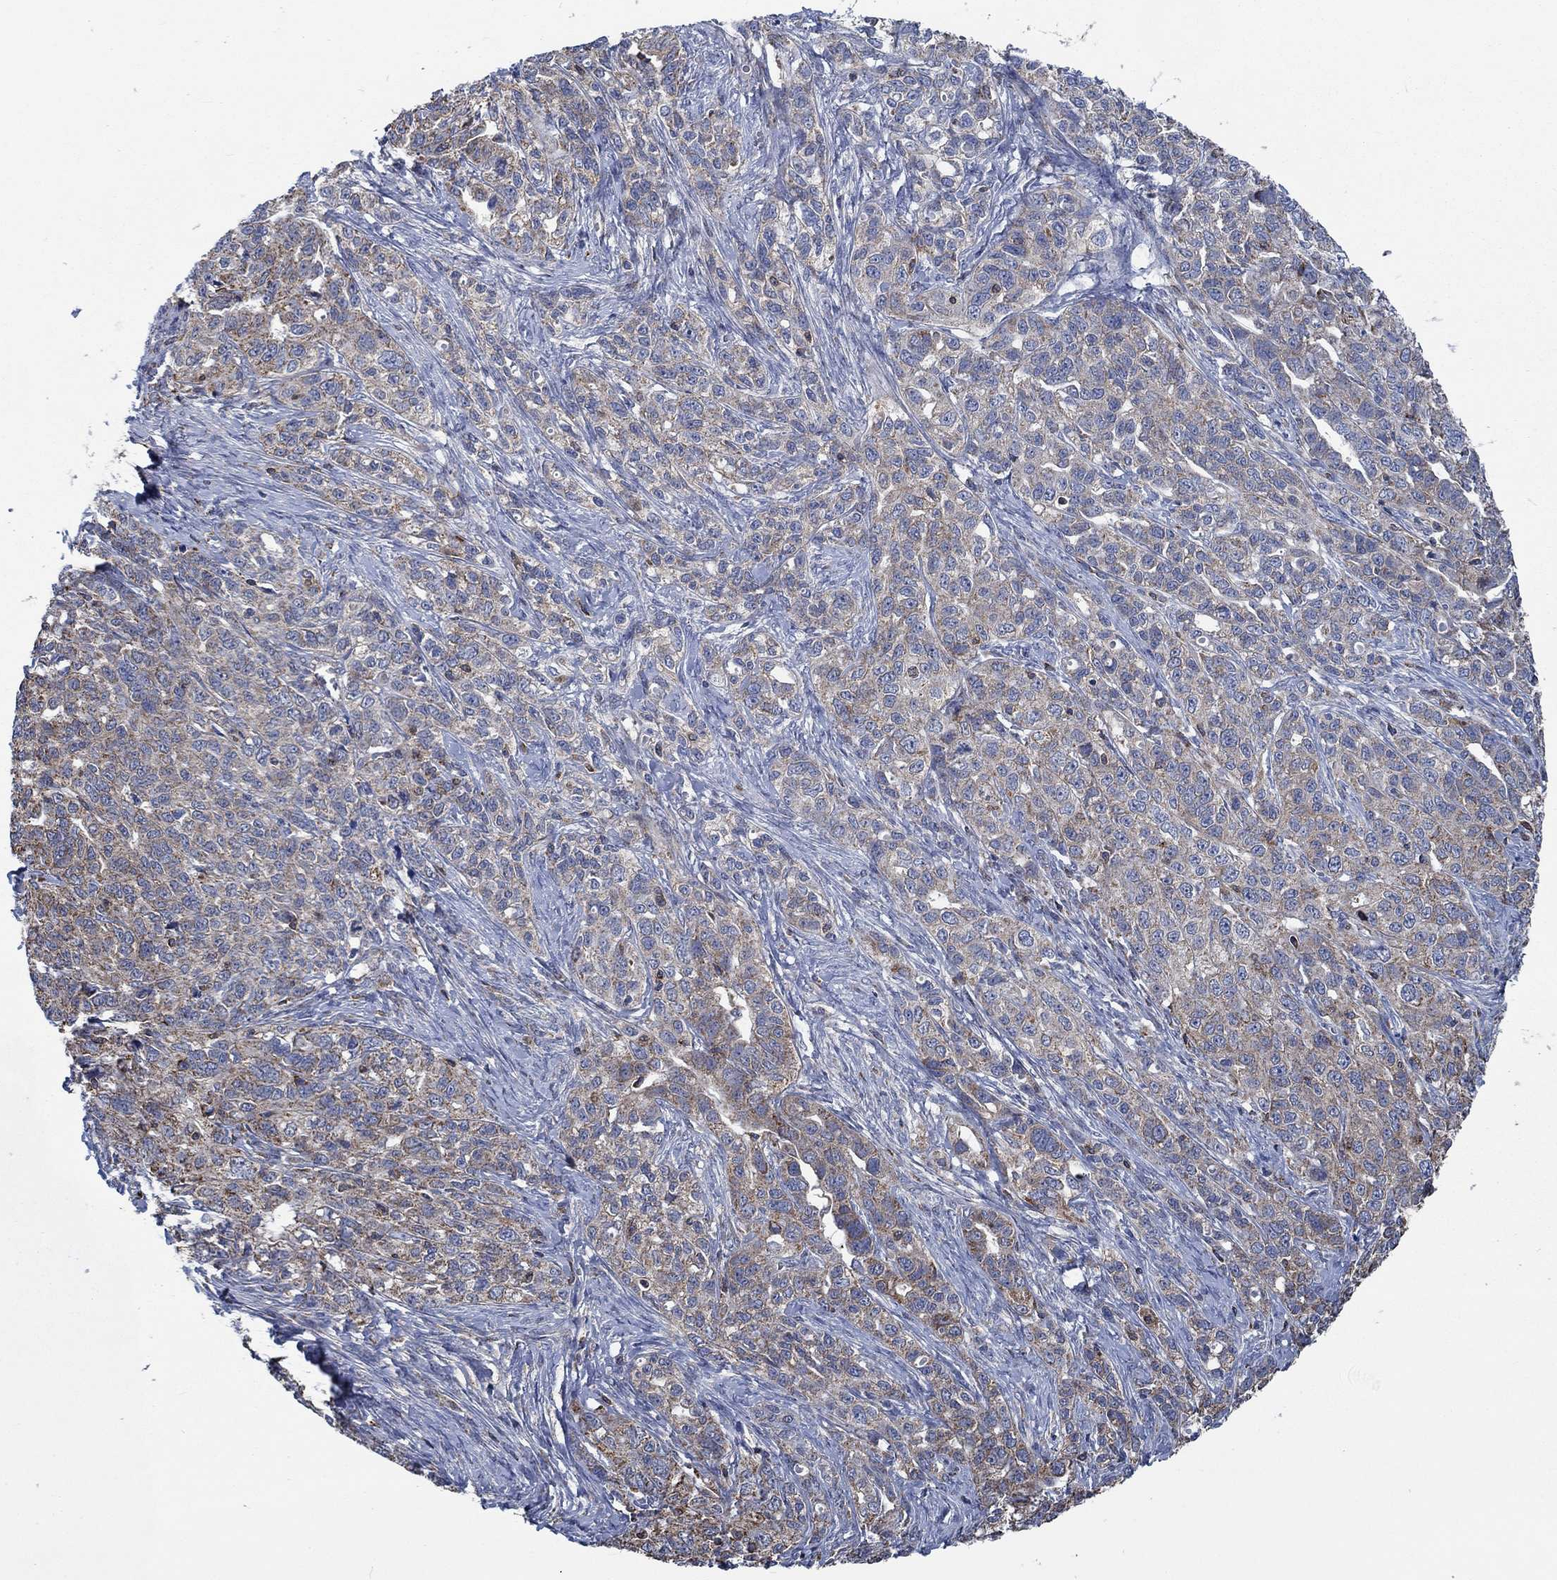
{"staining": {"intensity": "weak", "quantity": "25%-75%", "location": "cytoplasmic/membranous"}, "tissue": "ovarian cancer", "cell_type": "Tumor cells", "image_type": "cancer", "snomed": [{"axis": "morphology", "description": "Cystadenocarcinoma, serous, NOS"}, {"axis": "topography", "description": "Ovary"}], "caption": "The photomicrograph demonstrates staining of ovarian cancer (serous cystadenocarcinoma), revealing weak cytoplasmic/membranous protein expression (brown color) within tumor cells.", "gene": "STXBP6", "patient": {"sex": "female", "age": 71}}